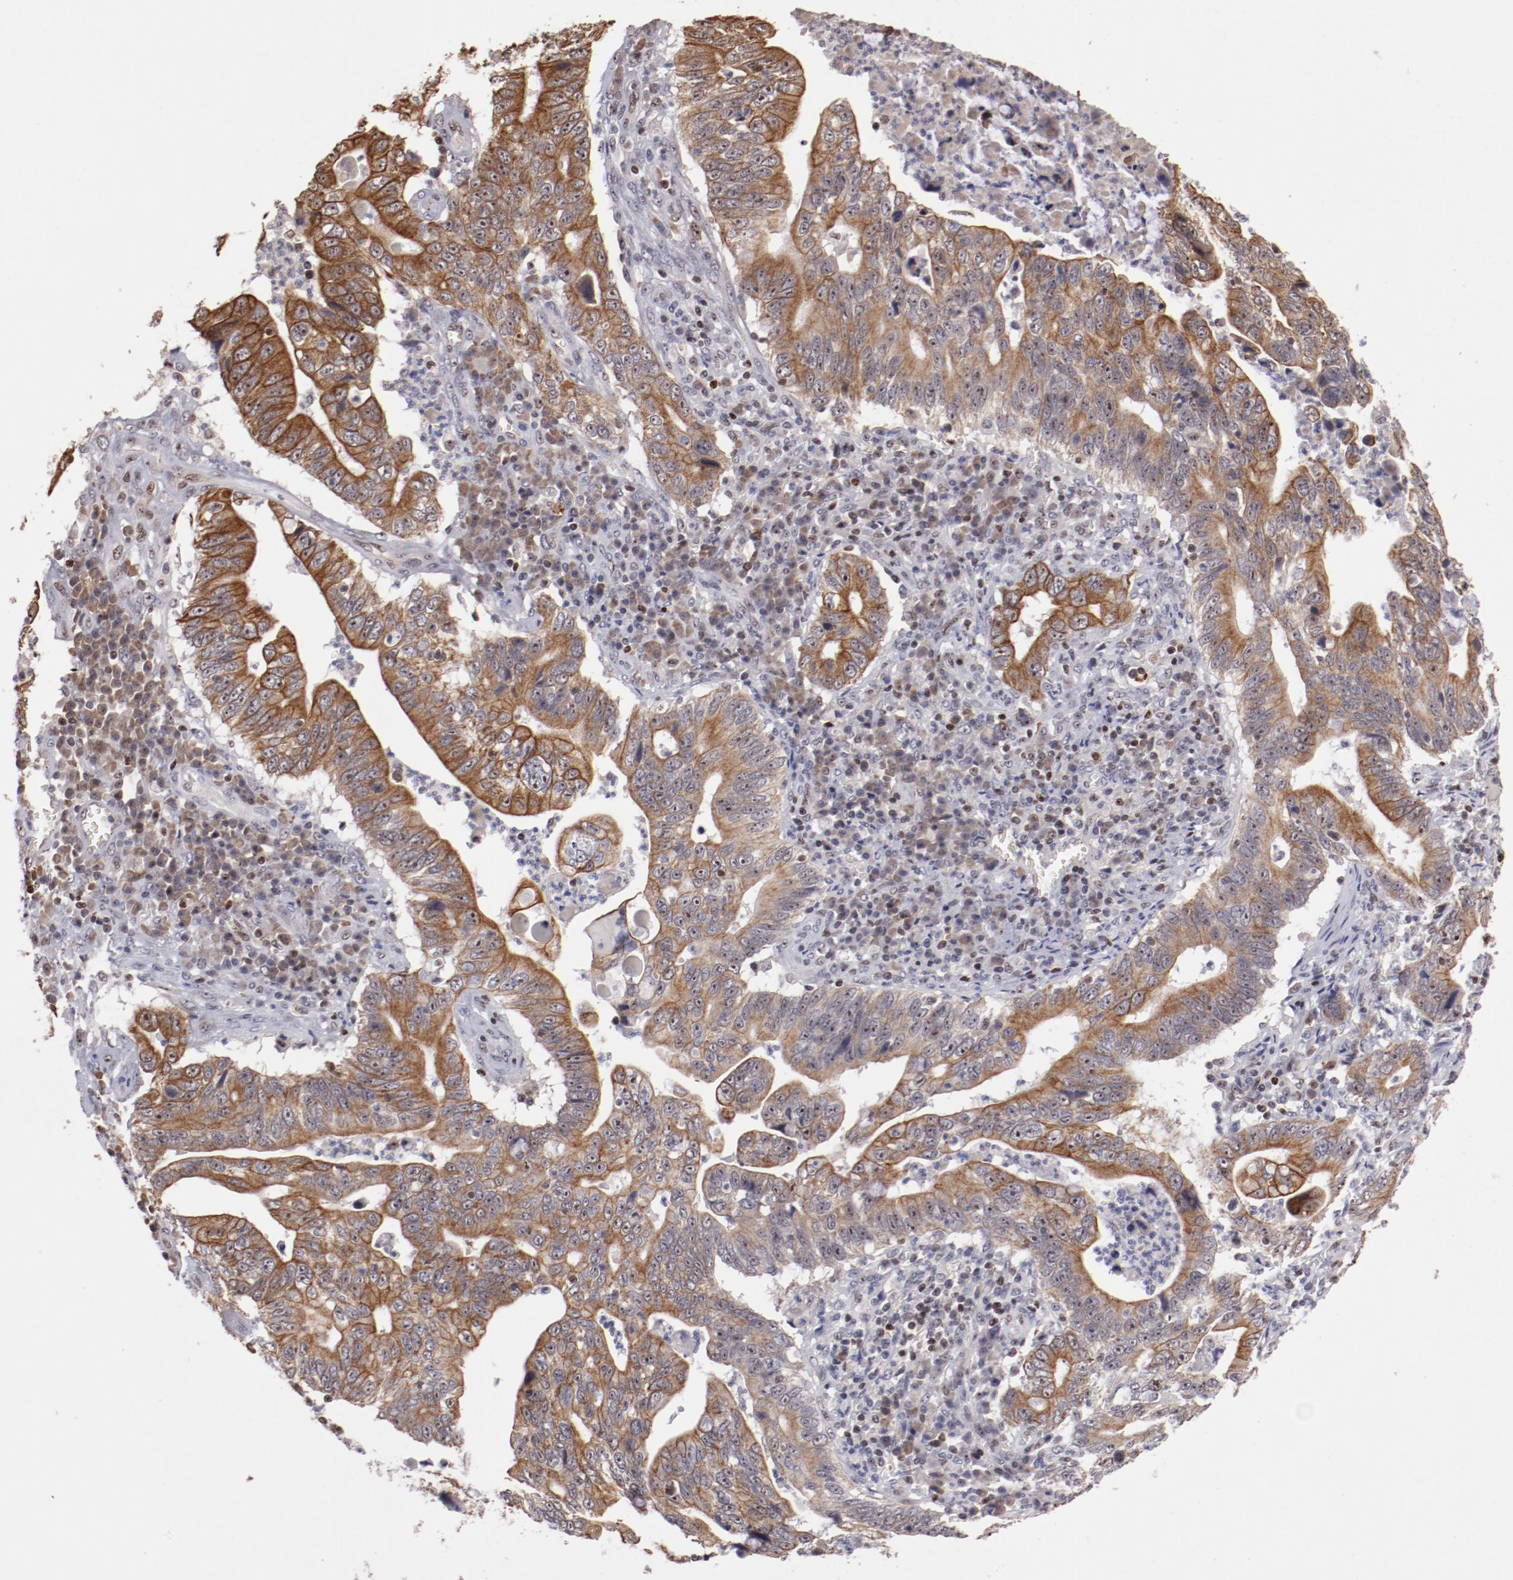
{"staining": {"intensity": "moderate", "quantity": "25%-75%", "location": "cytoplasmic/membranous,nuclear"}, "tissue": "stomach cancer", "cell_type": "Tumor cells", "image_type": "cancer", "snomed": [{"axis": "morphology", "description": "Adenocarcinoma, NOS"}, {"axis": "topography", "description": "Stomach, upper"}], "caption": "A photomicrograph of human stomach cancer (adenocarcinoma) stained for a protein exhibits moderate cytoplasmic/membranous and nuclear brown staining in tumor cells. The staining is performed using DAB (3,3'-diaminobenzidine) brown chromogen to label protein expression. The nuclei are counter-stained blue using hematoxylin.", "gene": "DDX24", "patient": {"sex": "male", "age": 63}}